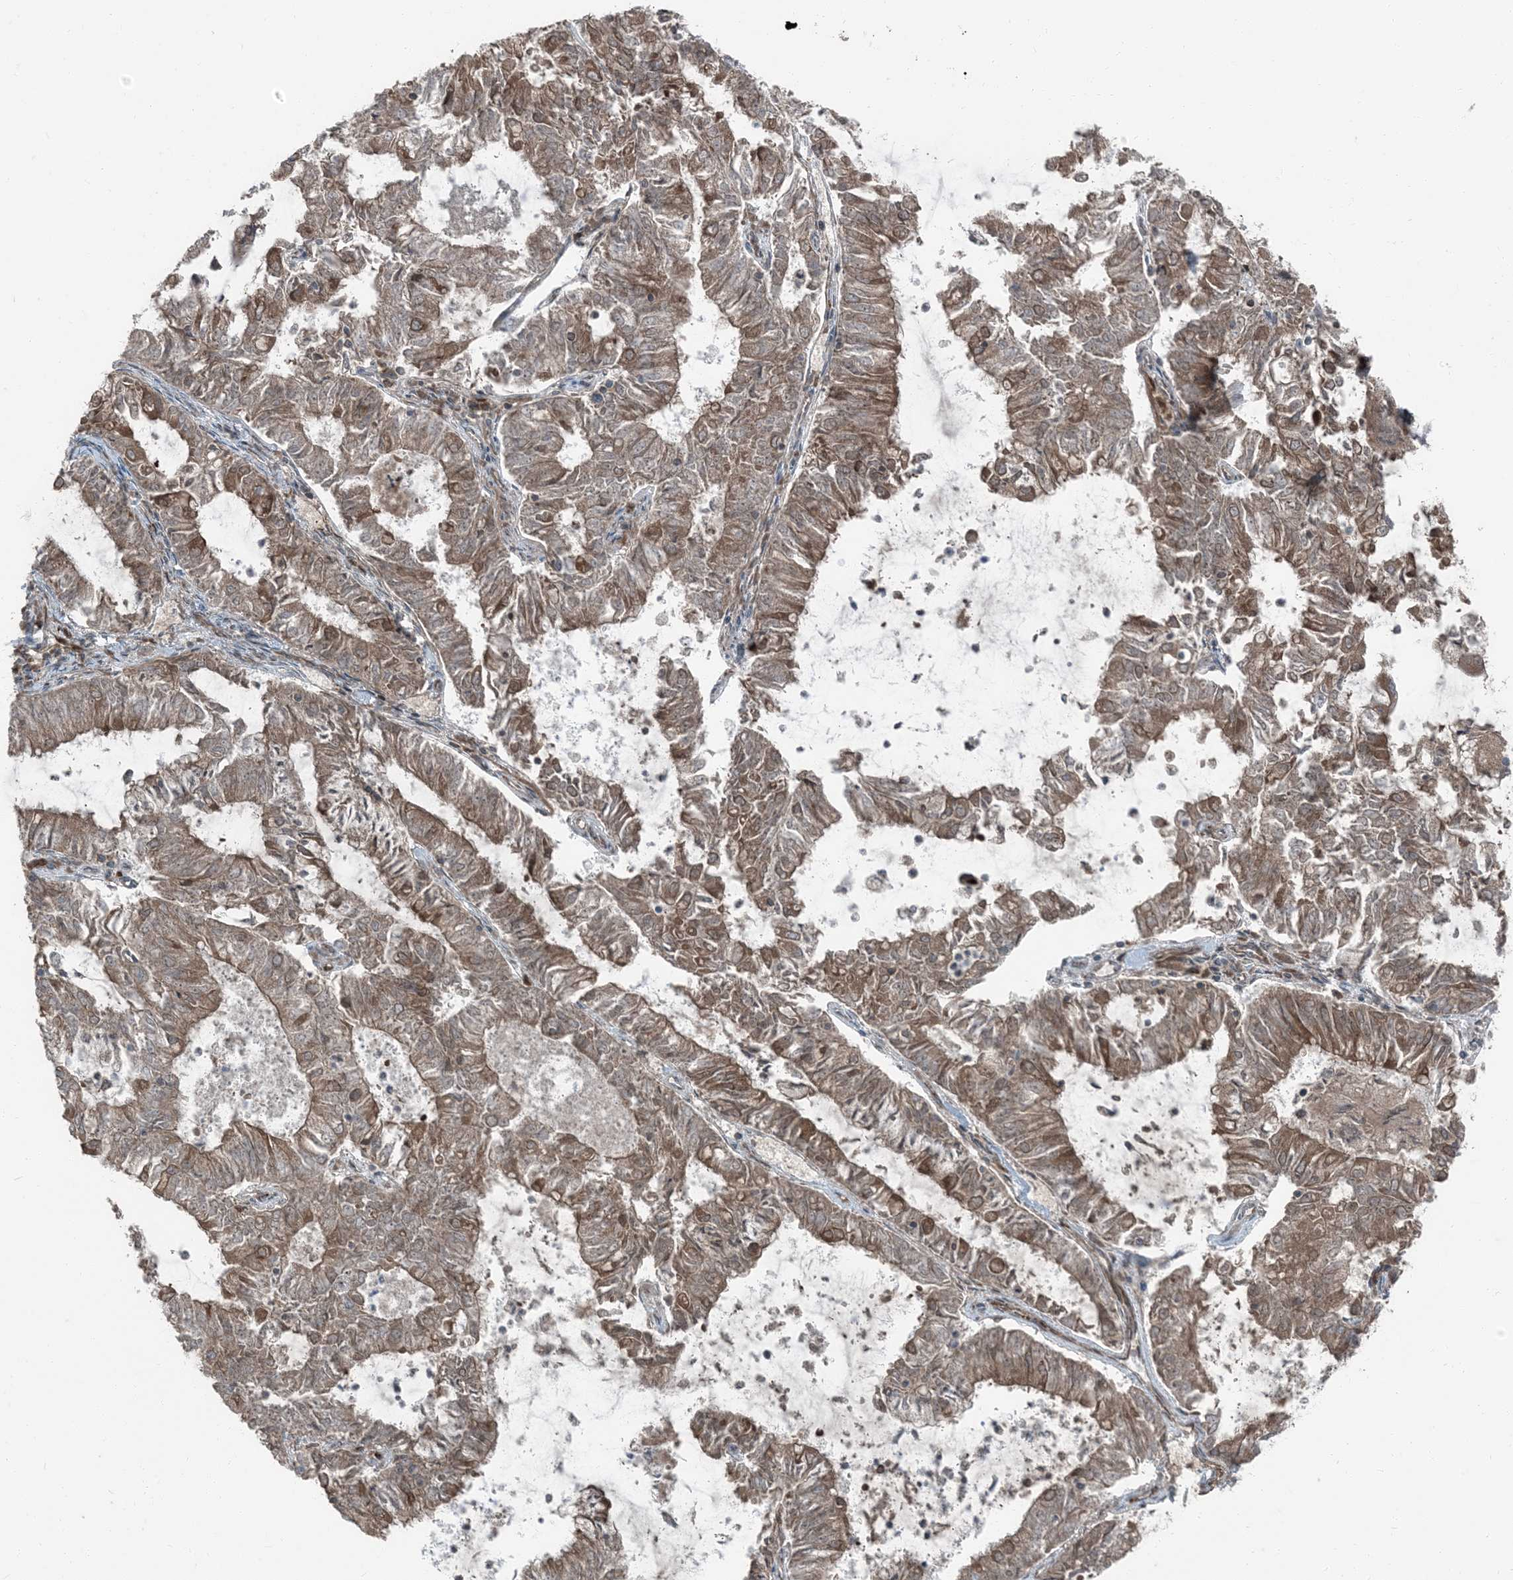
{"staining": {"intensity": "weak", "quantity": ">75%", "location": "cytoplasmic/membranous"}, "tissue": "endometrial cancer", "cell_type": "Tumor cells", "image_type": "cancer", "snomed": [{"axis": "morphology", "description": "Adenocarcinoma, NOS"}, {"axis": "topography", "description": "Endometrium"}], "caption": "Protein analysis of endometrial cancer (adenocarcinoma) tissue displays weak cytoplasmic/membranous positivity in about >75% of tumor cells.", "gene": "RAB3GAP1", "patient": {"sex": "female", "age": 57}}